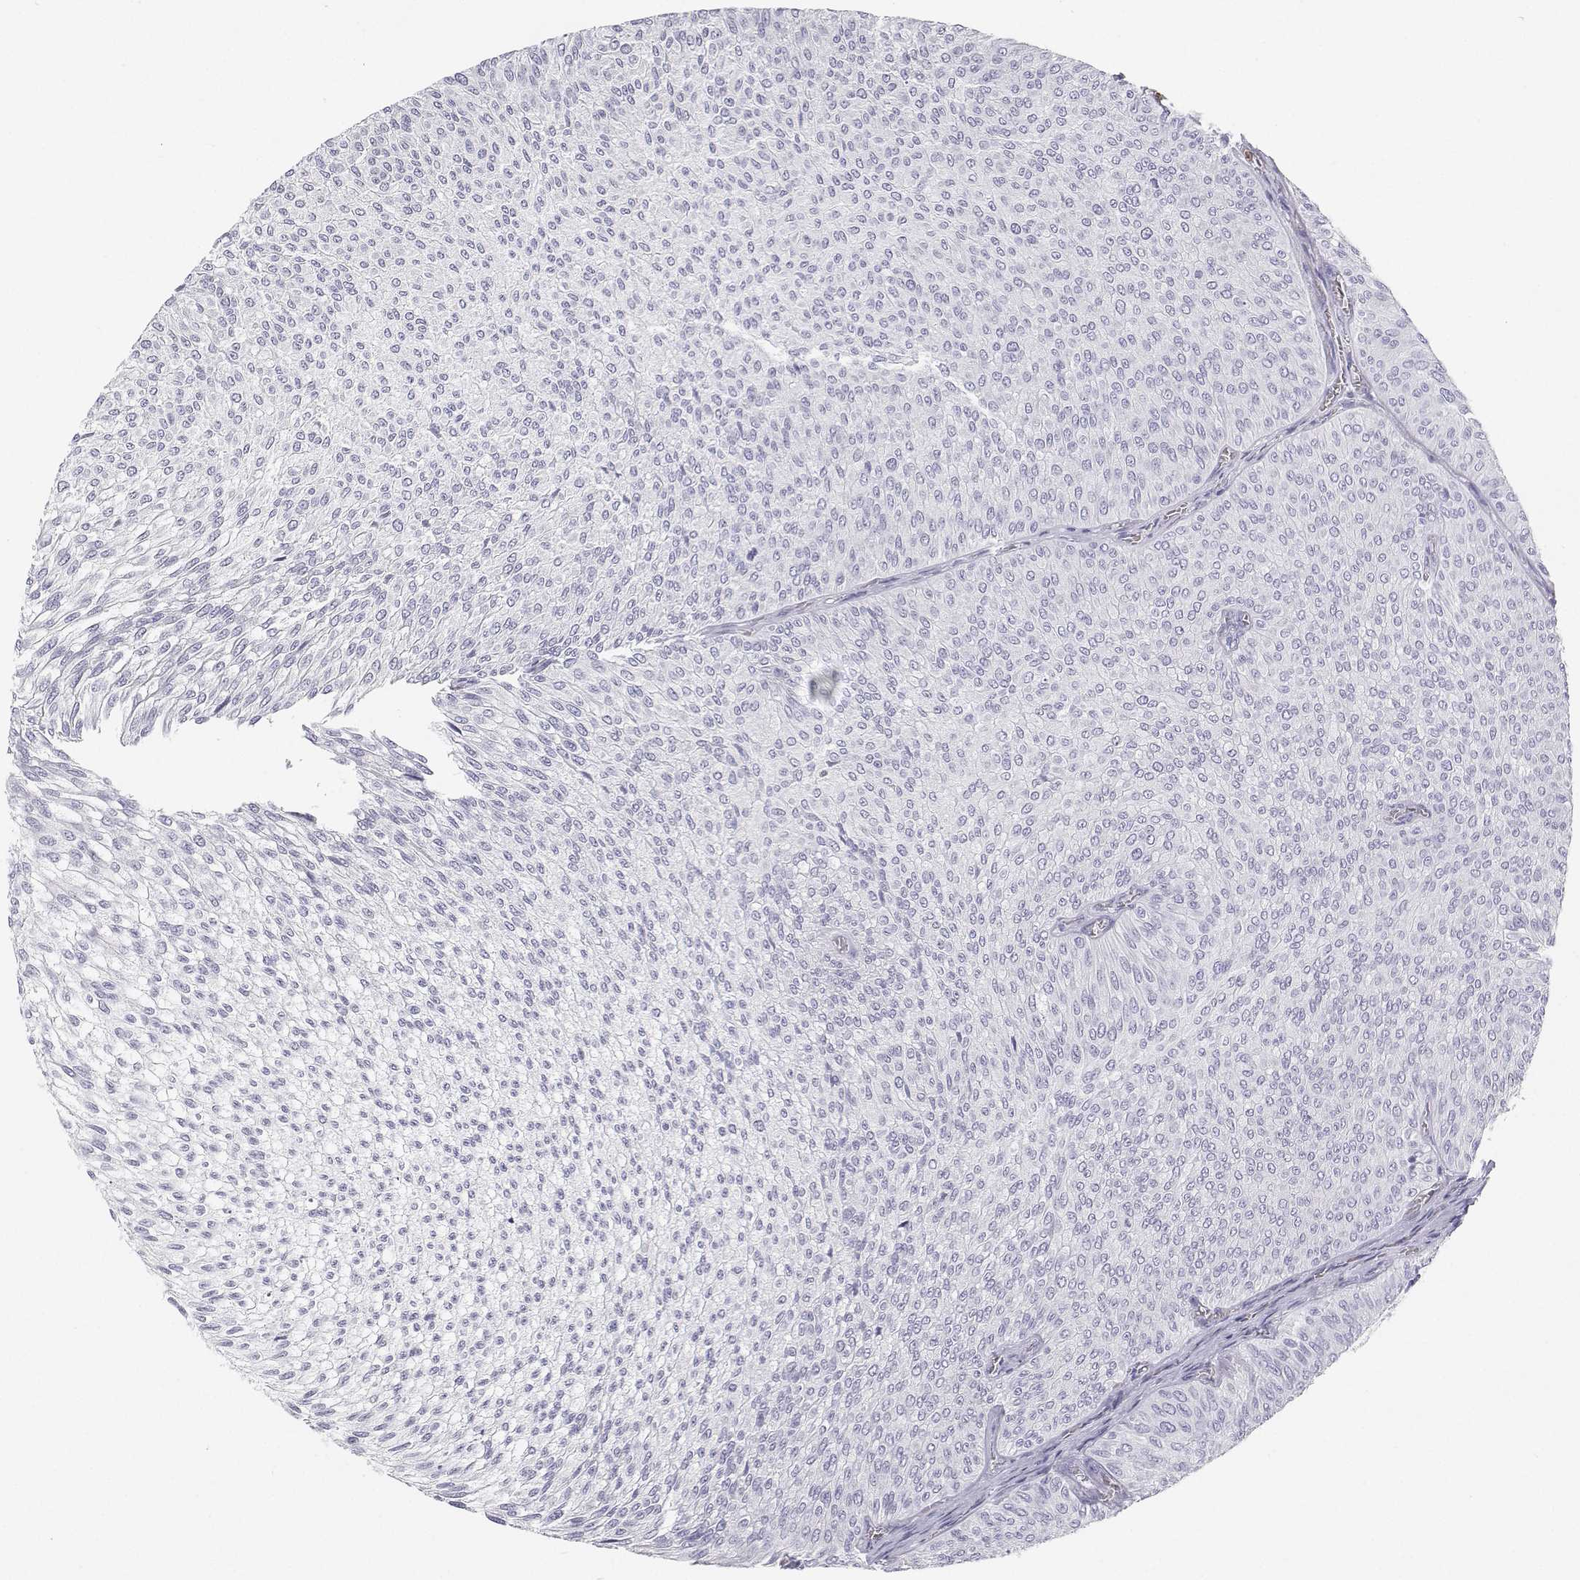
{"staining": {"intensity": "negative", "quantity": "none", "location": "none"}, "tissue": "urothelial cancer", "cell_type": "Tumor cells", "image_type": "cancer", "snomed": [{"axis": "morphology", "description": "Urothelial carcinoma, Low grade"}, {"axis": "topography", "description": "Urinary bladder"}], "caption": "Immunohistochemistry of human urothelial carcinoma (low-grade) shows no staining in tumor cells.", "gene": "SFTPB", "patient": {"sex": "male", "age": 91}}